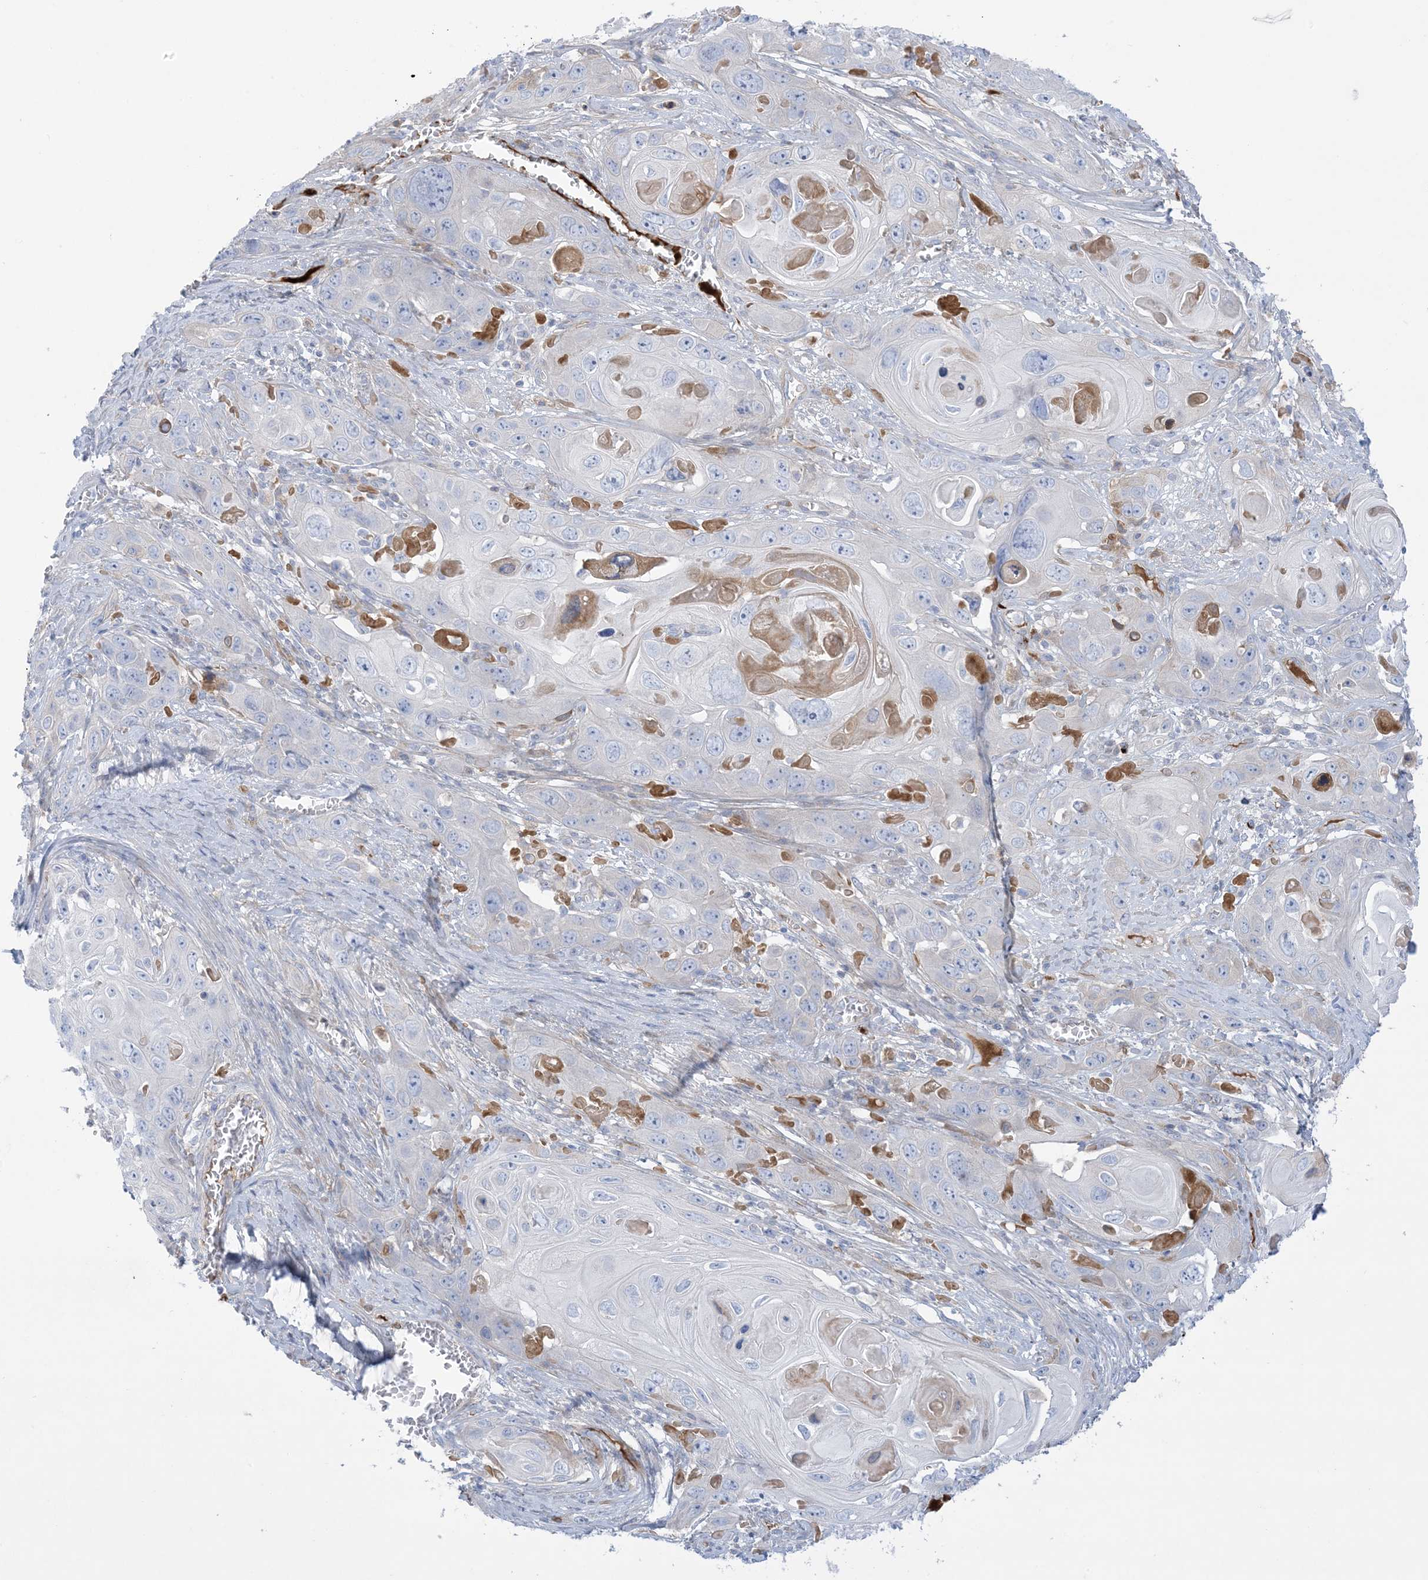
{"staining": {"intensity": "negative", "quantity": "none", "location": "none"}, "tissue": "skin cancer", "cell_type": "Tumor cells", "image_type": "cancer", "snomed": [{"axis": "morphology", "description": "Squamous cell carcinoma, NOS"}, {"axis": "topography", "description": "Skin"}], "caption": "A high-resolution image shows immunohistochemistry (IHC) staining of skin cancer, which reveals no significant expression in tumor cells. (Stains: DAB IHC with hematoxylin counter stain, Microscopy: brightfield microscopy at high magnification).", "gene": "ATP11C", "patient": {"sex": "male", "age": 55}}